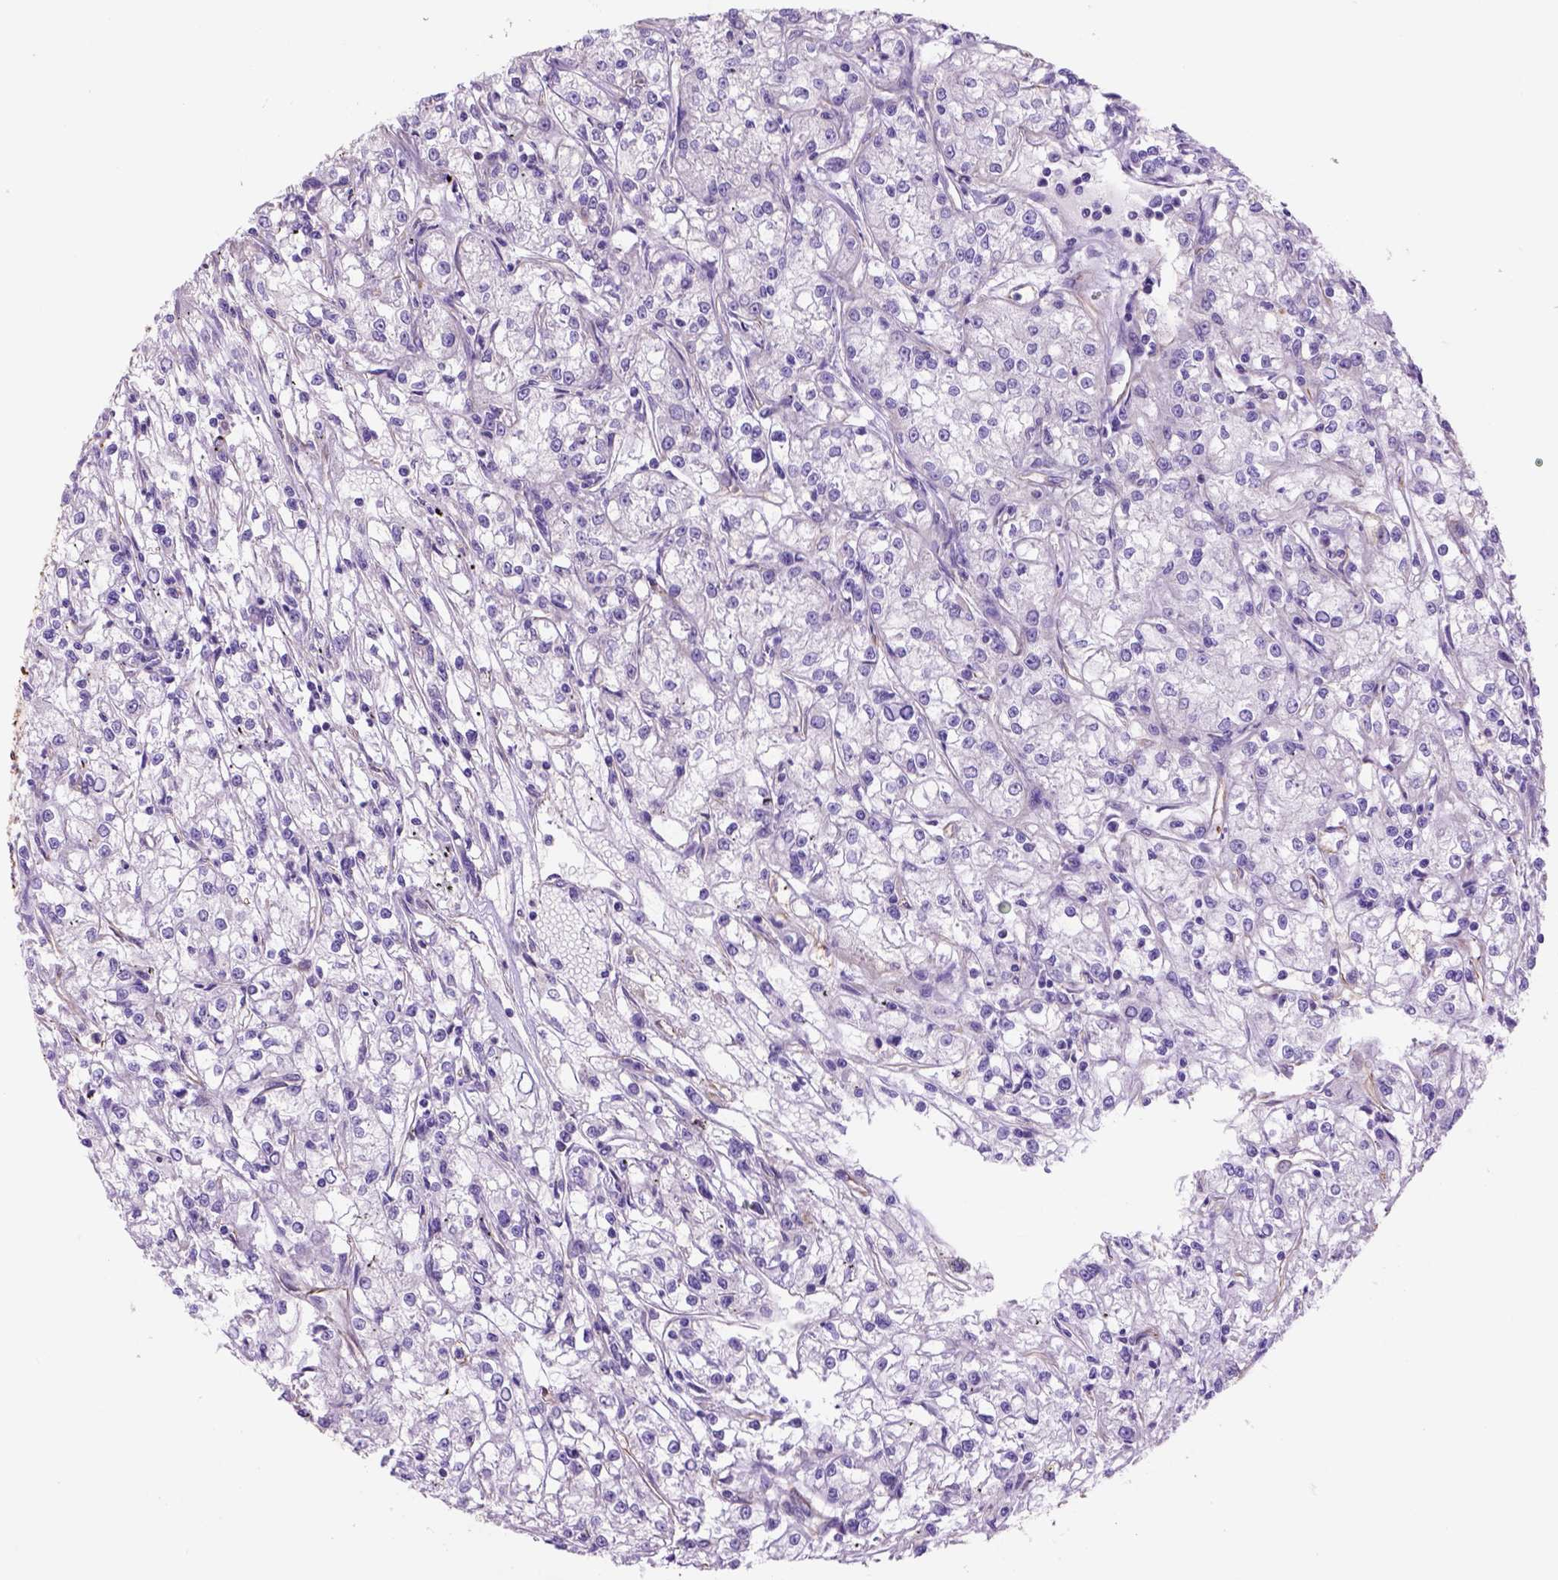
{"staining": {"intensity": "negative", "quantity": "none", "location": "none"}, "tissue": "renal cancer", "cell_type": "Tumor cells", "image_type": "cancer", "snomed": [{"axis": "morphology", "description": "Adenocarcinoma, NOS"}, {"axis": "topography", "description": "Kidney"}], "caption": "This is a photomicrograph of immunohistochemistry (IHC) staining of renal cancer (adenocarcinoma), which shows no positivity in tumor cells.", "gene": "ZZZ3", "patient": {"sex": "female", "age": 59}}